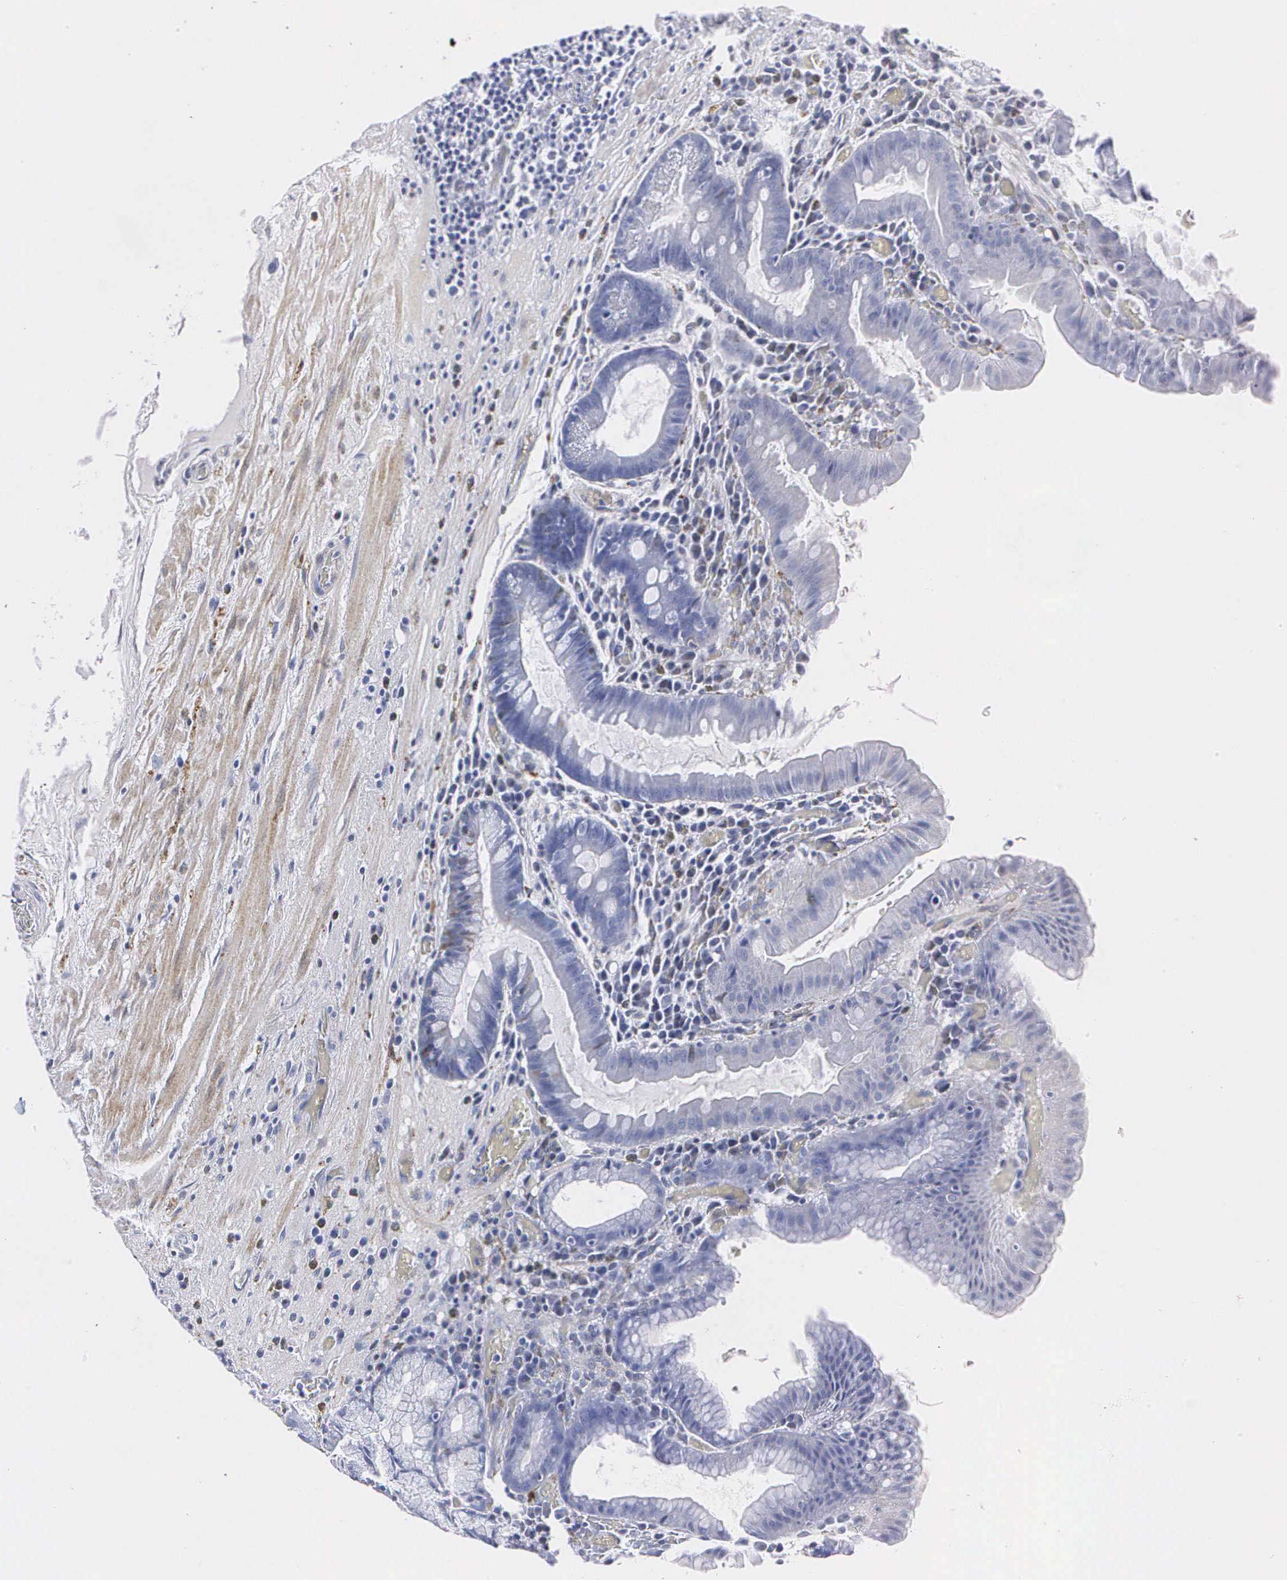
{"staining": {"intensity": "weak", "quantity": "<25%", "location": "cytoplasmic/membranous"}, "tissue": "stomach", "cell_type": "Glandular cells", "image_type": "normal", "snomed": [{"axis": "morphology", "description": "Normal tissue, NOS"}, {"axis": "topography", "description": "Stomach, lower"}, {"axis": "topography", "description": "Duodenum"}], "caption": "This is an IHC photomicrograph of normal stomach. There is no expression in glandular cells.", "gene": "ENO2", "patient": {"sex": "male", "age": 84}}